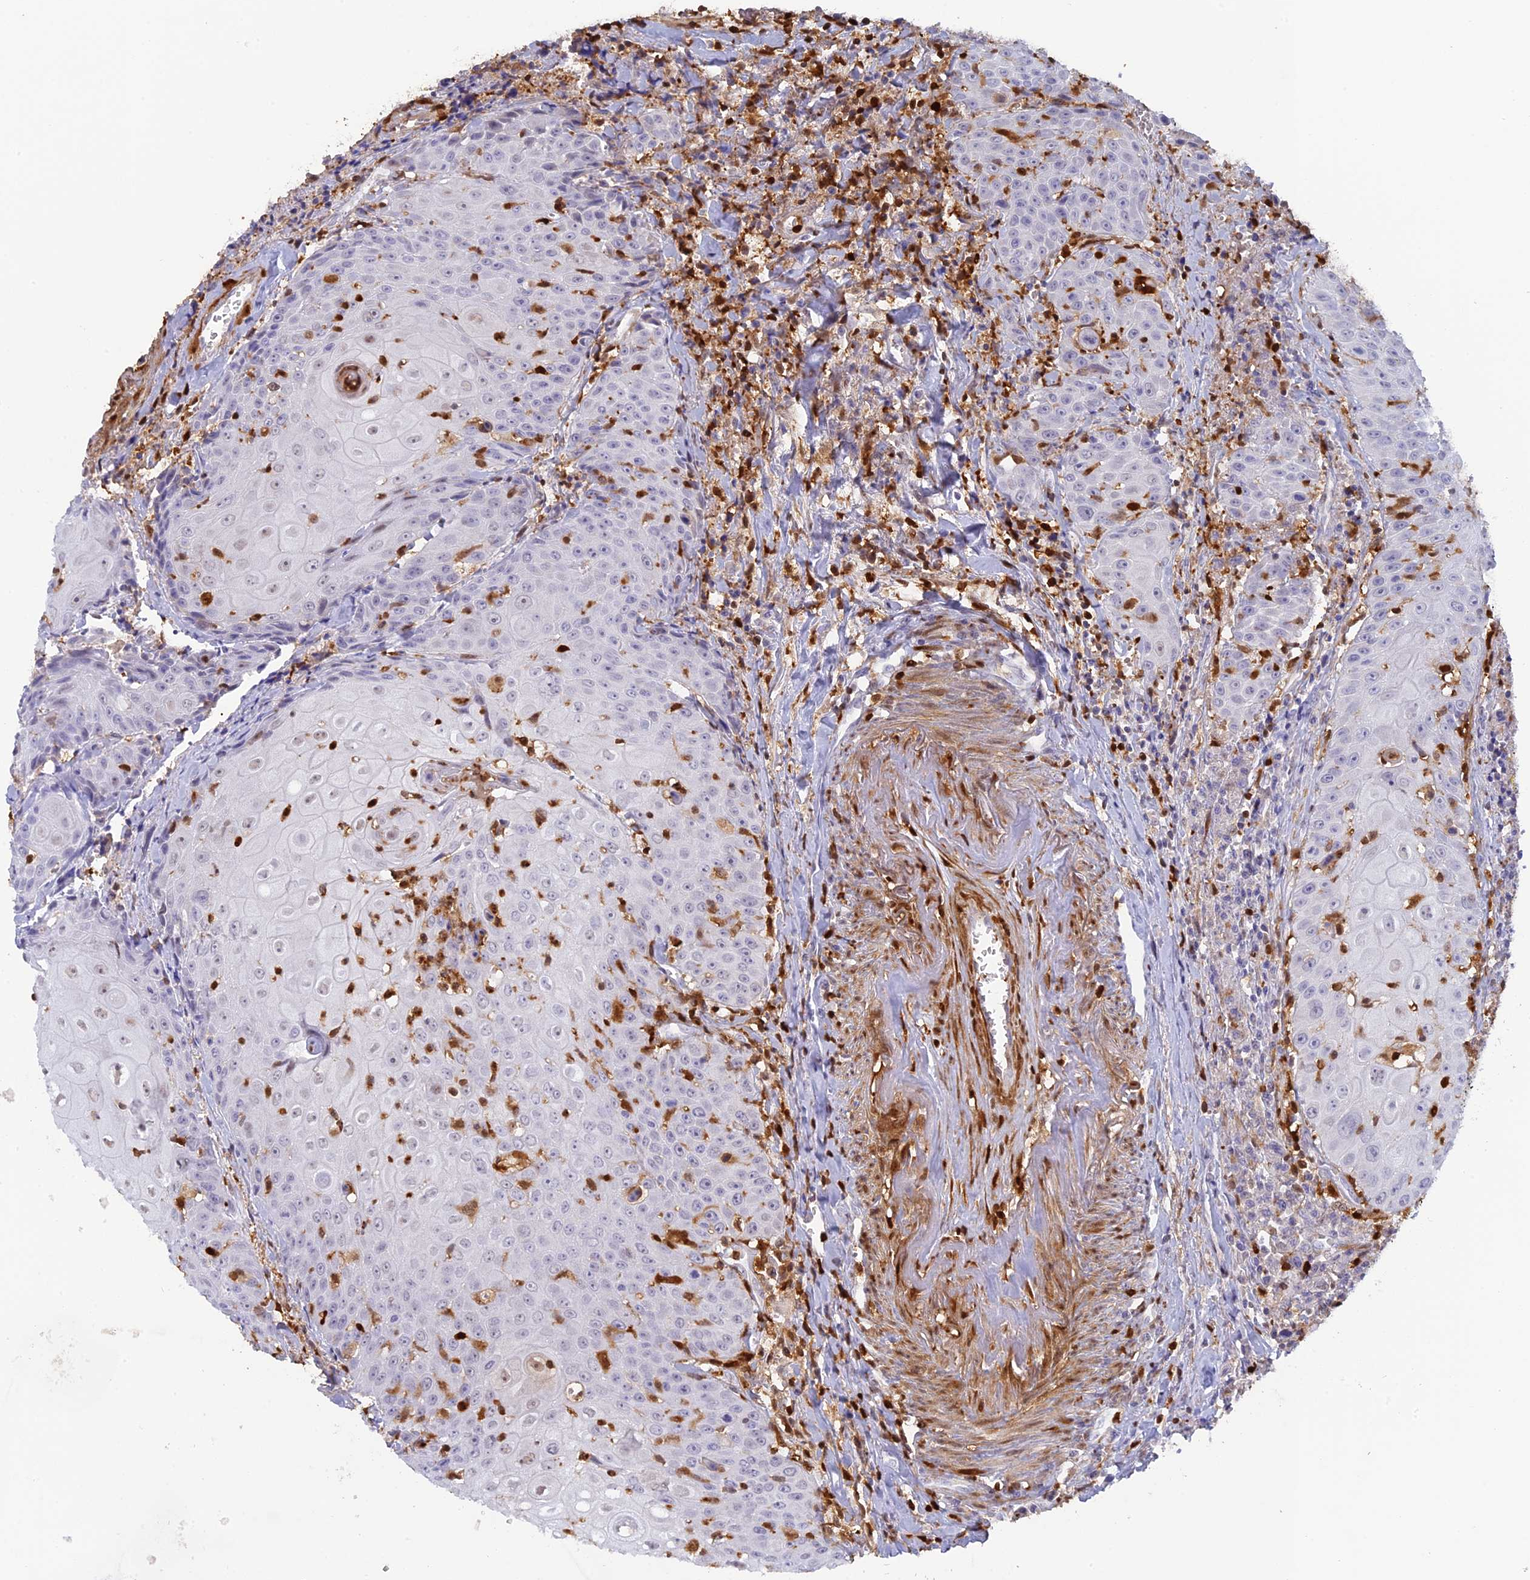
{"staining": {"intensity": "negative", "quantity": "none", "location": "none"}, "tissue": "head and neck cancer", "cell_type": "Tumor cells", "image_type": "cancer", "snomed": [{"axis": "morphology", "description": "Squamous cell carcinoma, NOS"}, {"axis": "topography", "description": "Oral tissue"}, {"axis": "topography", "description": "Head-Neck"}], "caption": "This is an IHC micrograph of head and neck squamous cell carcinoma. There is no expression in tumor cells.", "gene": "PGBD4", "patient": {"sex": "female", "age": 82}}